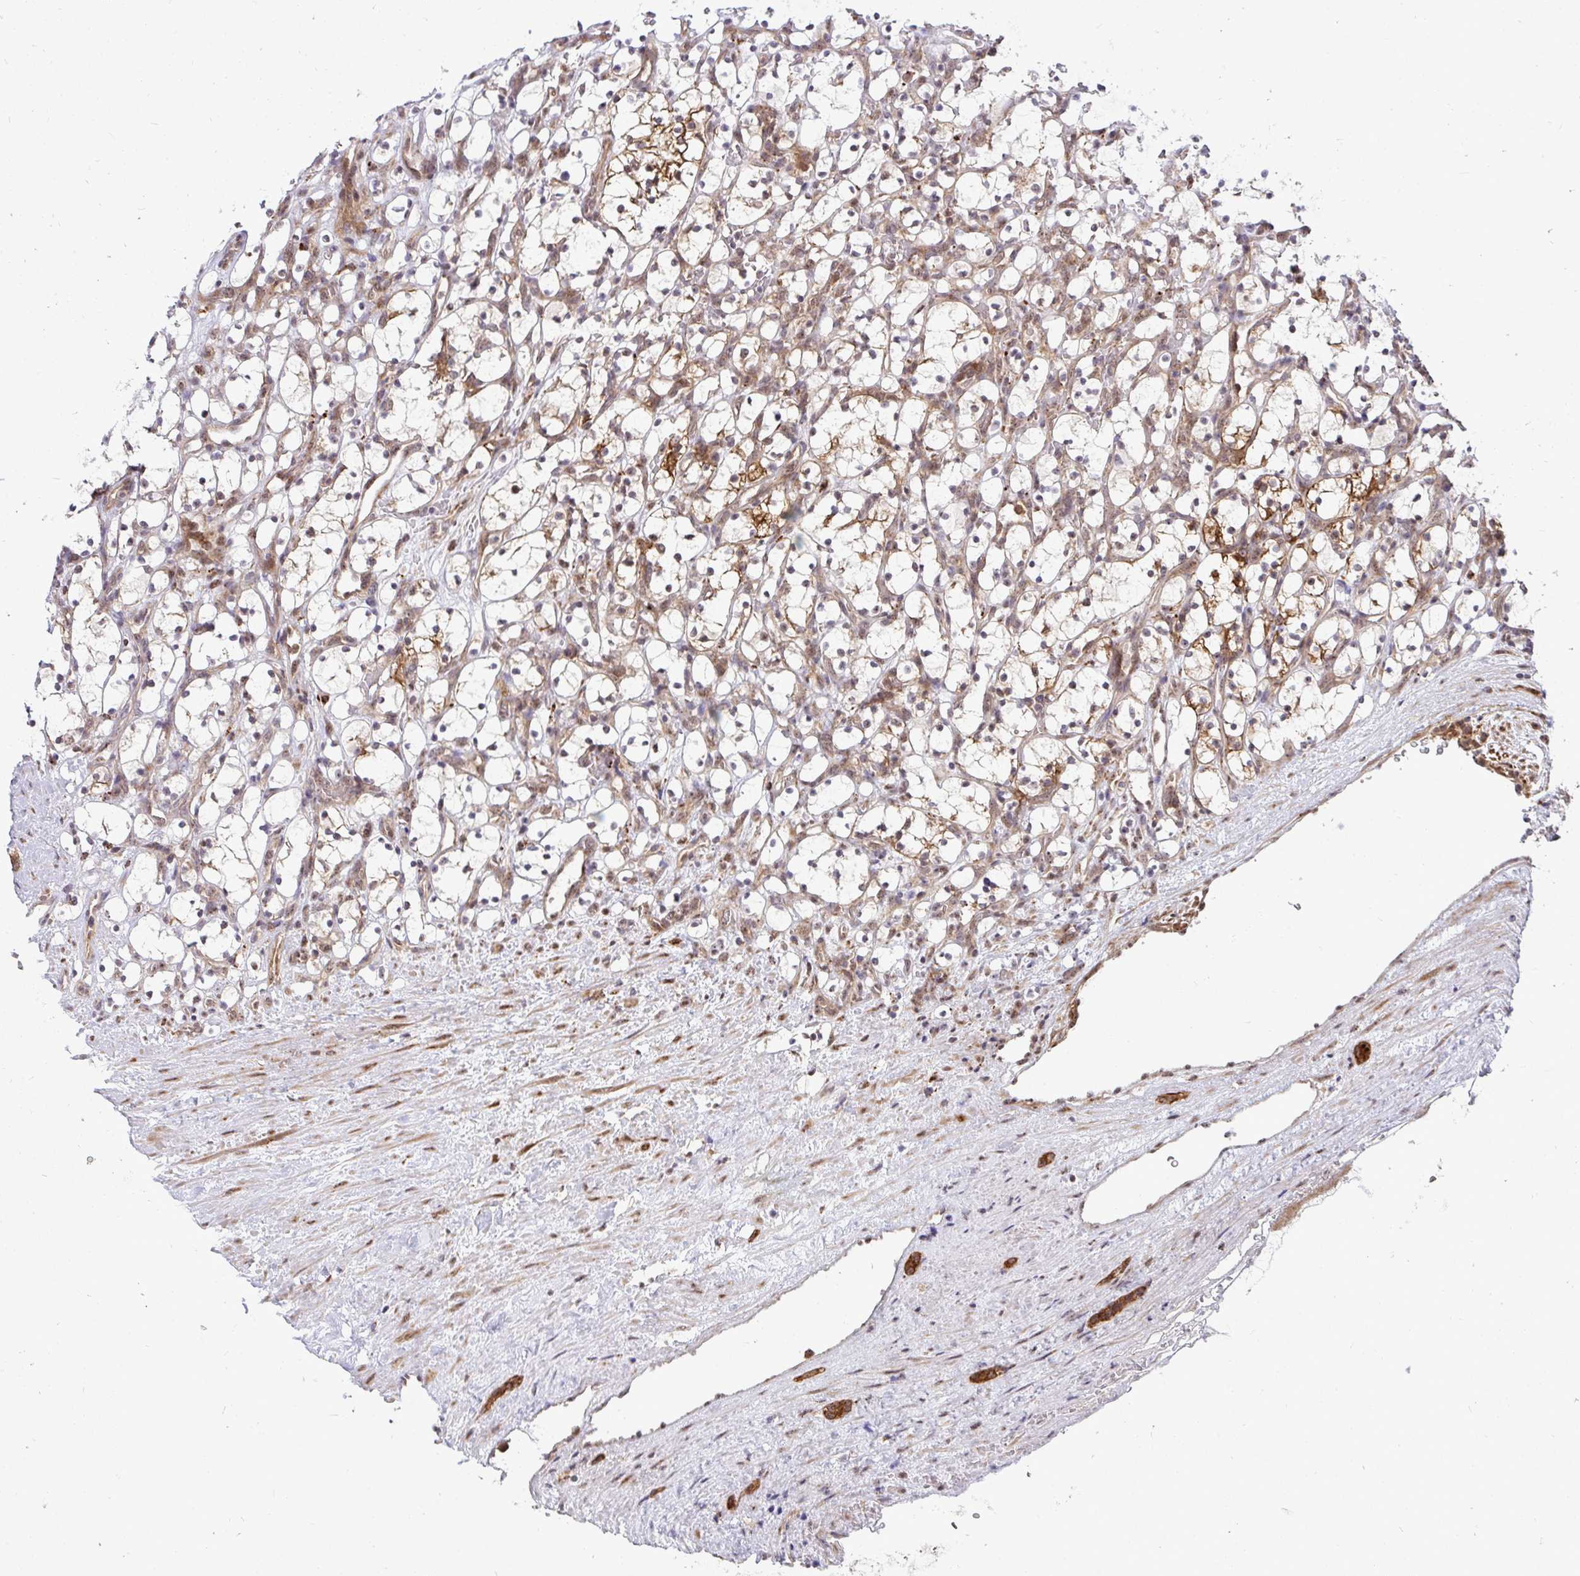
{"staining": {"intensity": "moderate", "quantity": "<25%", "location": "cytoplasmic/membranous"}, "tissue": "renal cancer", "cell_type": "Tumor cells", "image_type": "cancer", "snomed": [{"axis": "morphology", "description": "Adenocarcinoma, NOS"}, {"axis": "topography", "description": "Kidney"}], "caption": "About <25% of tumor cells in human renal cancer (adenocarcinoma) display moderate cytoplasmic/membranous protein positivity as visualized by brown immunohistochemical staining.", "gene": "TRIM44", "patient": {"sex": "female", "age": 69}}